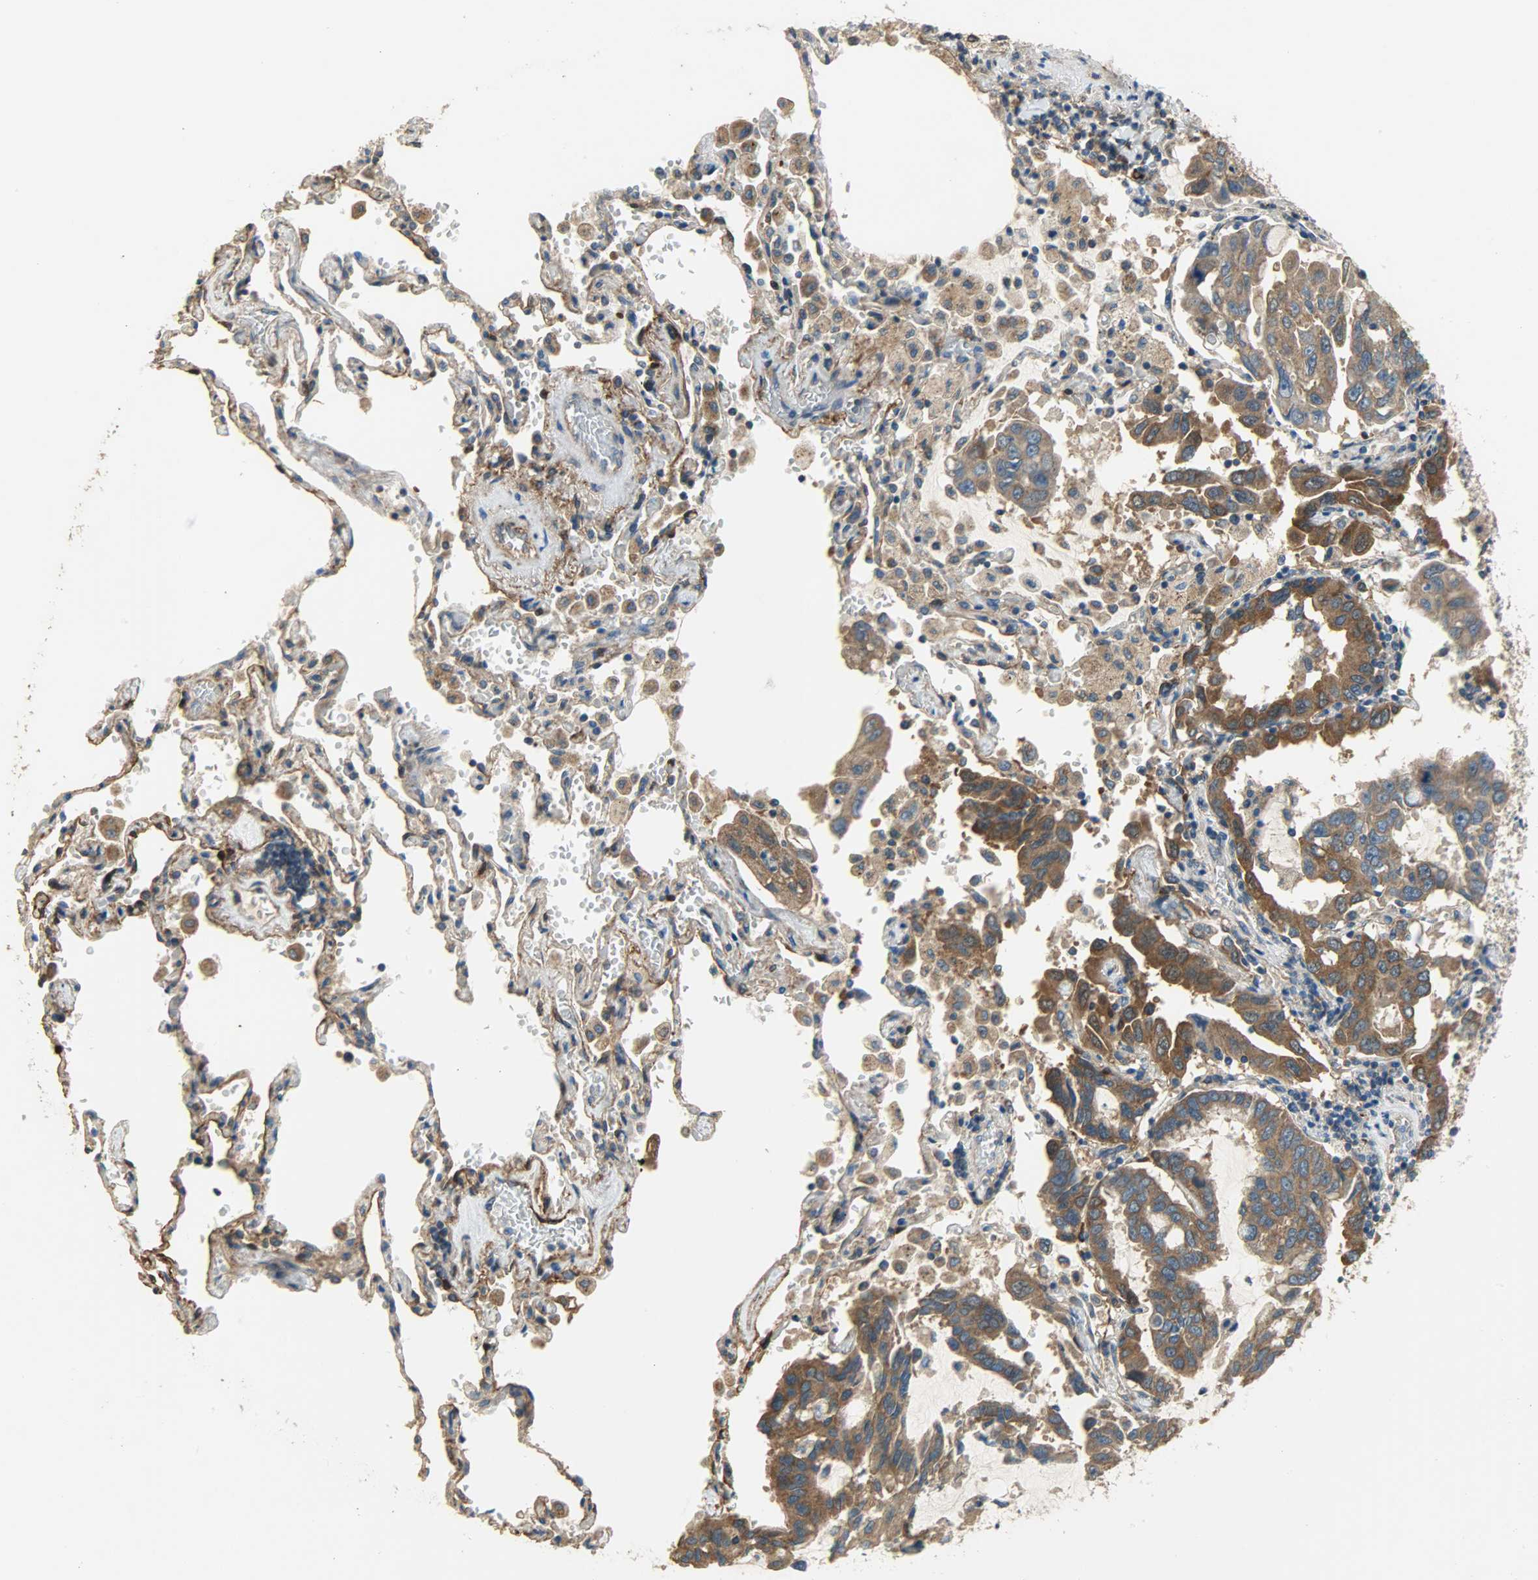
{"staining": {"intensity": "strong", "quantity": ">75%", "location": "cytoplasmic/membranous"}, "tissue": "lung cancer", "cell_type": "Tumor cells", "image_type": "cancer", "snomed": [{"axis": "morphology", "description": "Adenocarcinoma, NOS"}, {"axis": "topography", "description": "Lung"}], "caption": "IHC photomicrograph of lung cancer stained for a protein (brown), which reveals high levels of strong cytoplasmic/membranous expression in approximately >75% of tumor cells.", "gene": "C1orf198", "patient": {"sex": "male", "age": 64}}